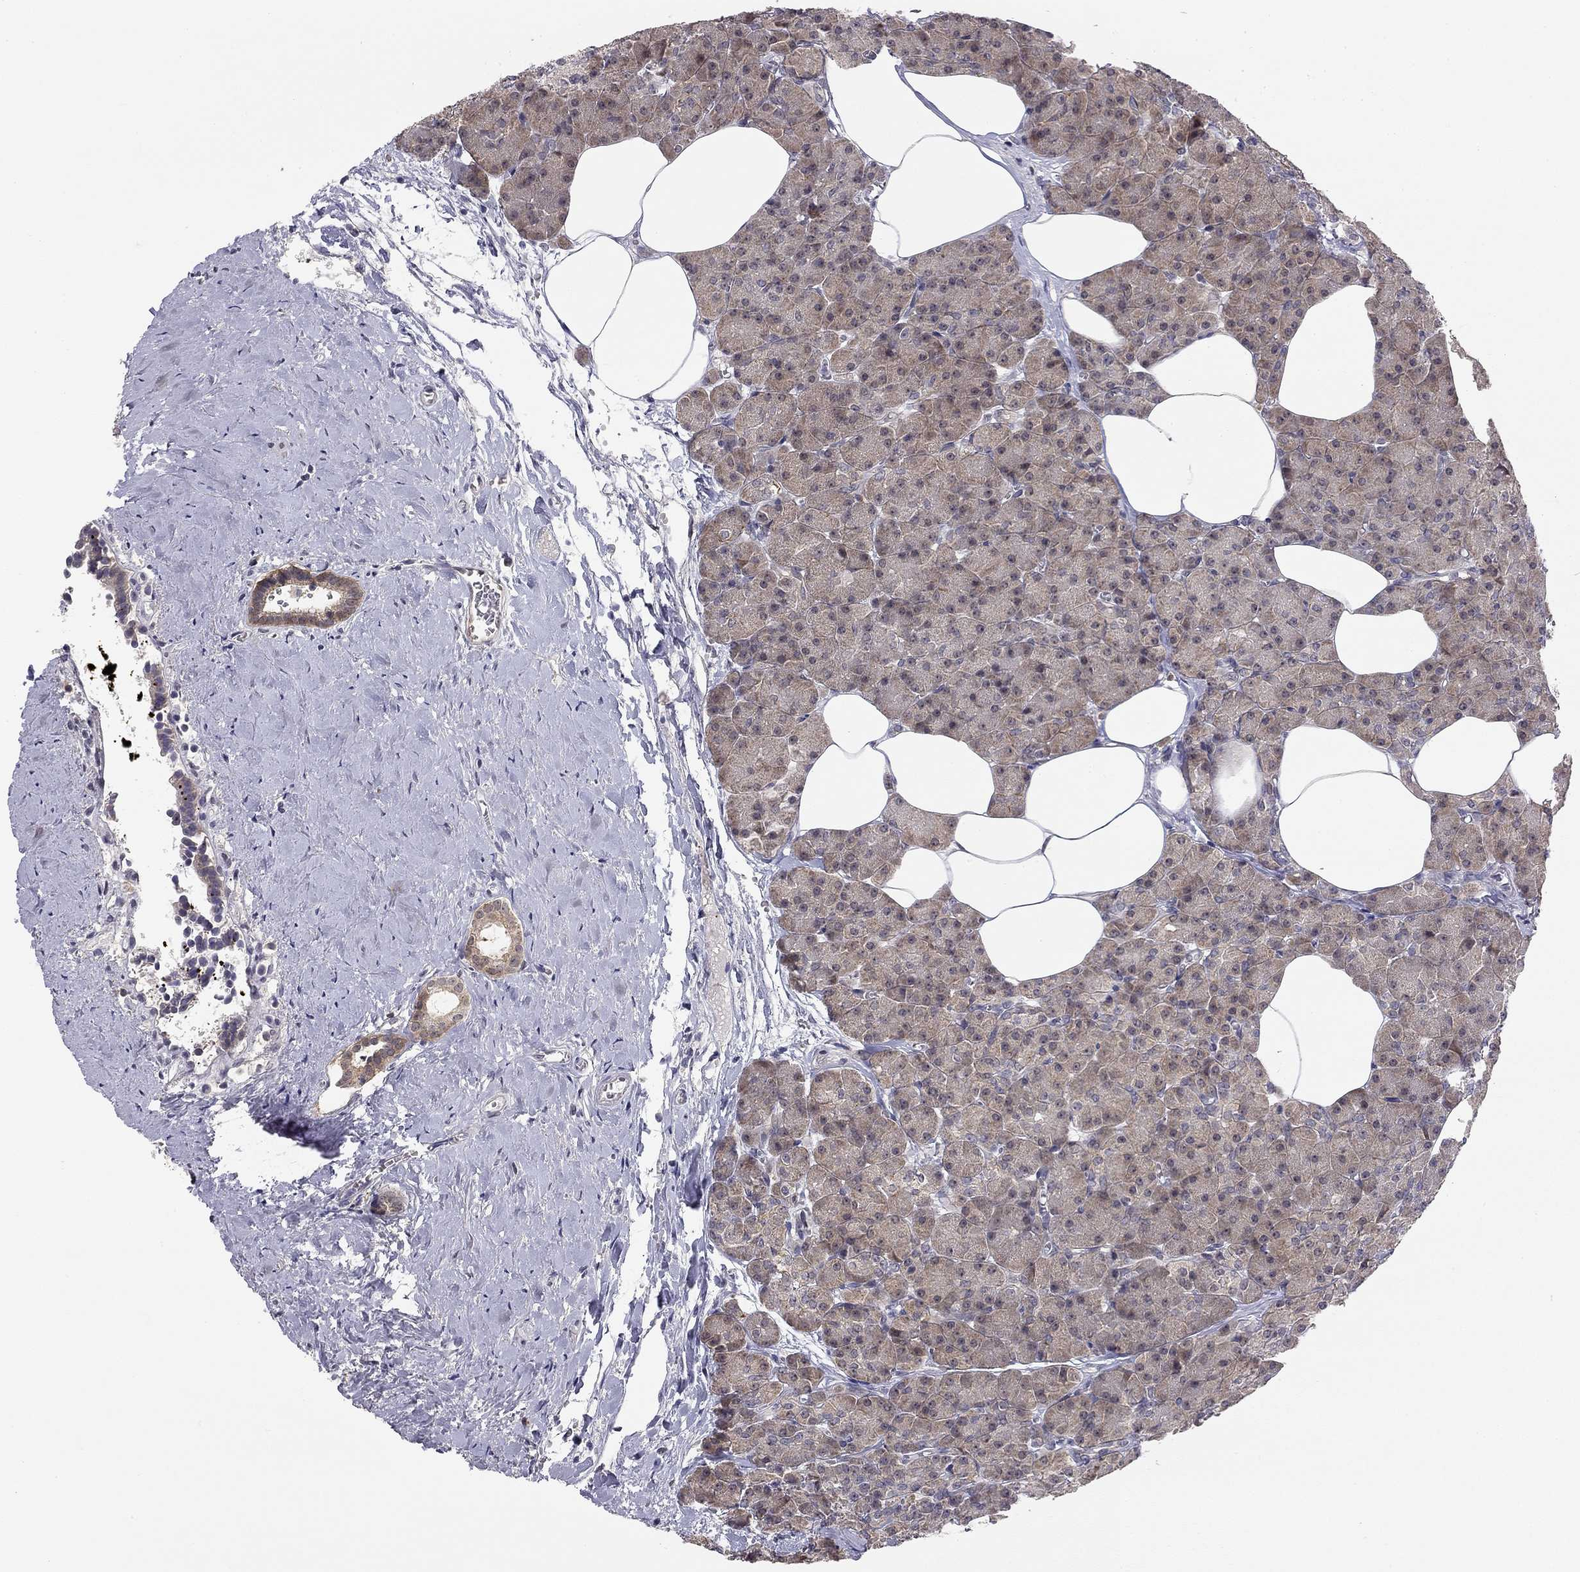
{"staining": {"intensity": "weak", "quantity": ">75%", "location": "cytoplasmic/membranous"}, "tissue": "pancreas", "cell_type": "Exocrine glandular cells", "image_type": "normal", "snomed": [{"axis": "morphology", "description": "Normal tissue, NOS"}, {"axis": "topography", "description": "Pancreas"}], "caption": "High-magnification brightfield microscopy of unremarkable pancreas stained with DAB (brown) and counterstained with hematoxylin (blue). exocrine glandular cells exhibit weak cytoplasmic/membranous expression is identified in about>75% of cells. The protein of interest is shown in brown color, while the nuclei are stained blue.", "gene": "STXBP6", "patient": {"sex": "female", "age": 45}}